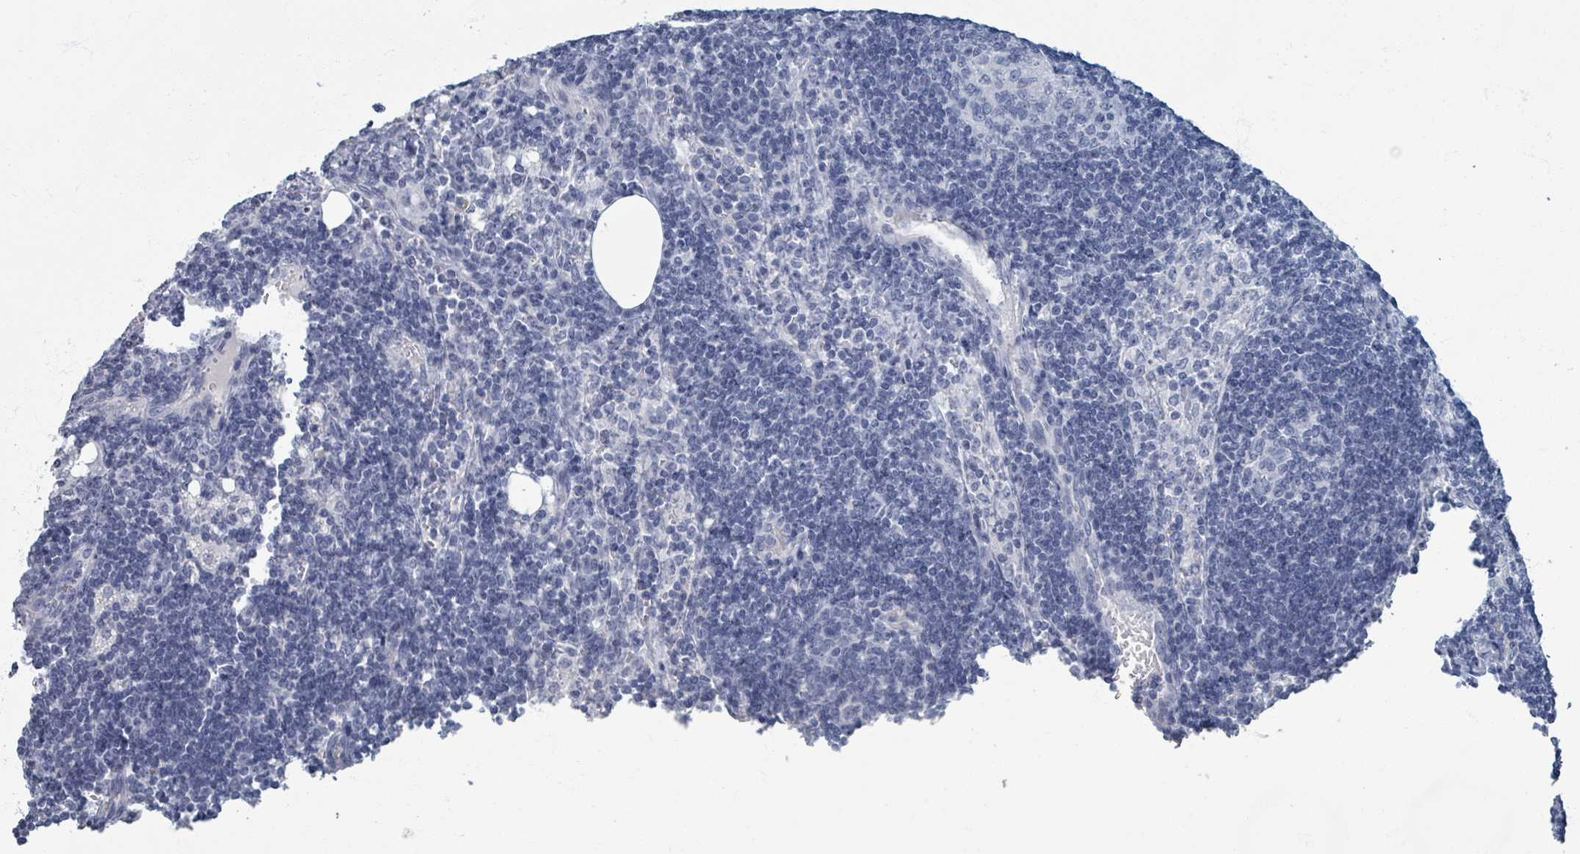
{"staining": {"intensity": "negative", "quantity": "none", "location": "none"}, "tissue": "lymph node", "cell_type": "Germinal center cells", "image_type": "normal", "snomed": [{"axis": "morphology", "description": "Normal tissue, NOS"}, {"axis": "topography", "description": "Lymph node"}], "caption": "The micrograph reveals no staining of germinal center cells in normal lymph node.", "gene": "TAS2R1", "patient": {"sex": "female", "age": 73}}